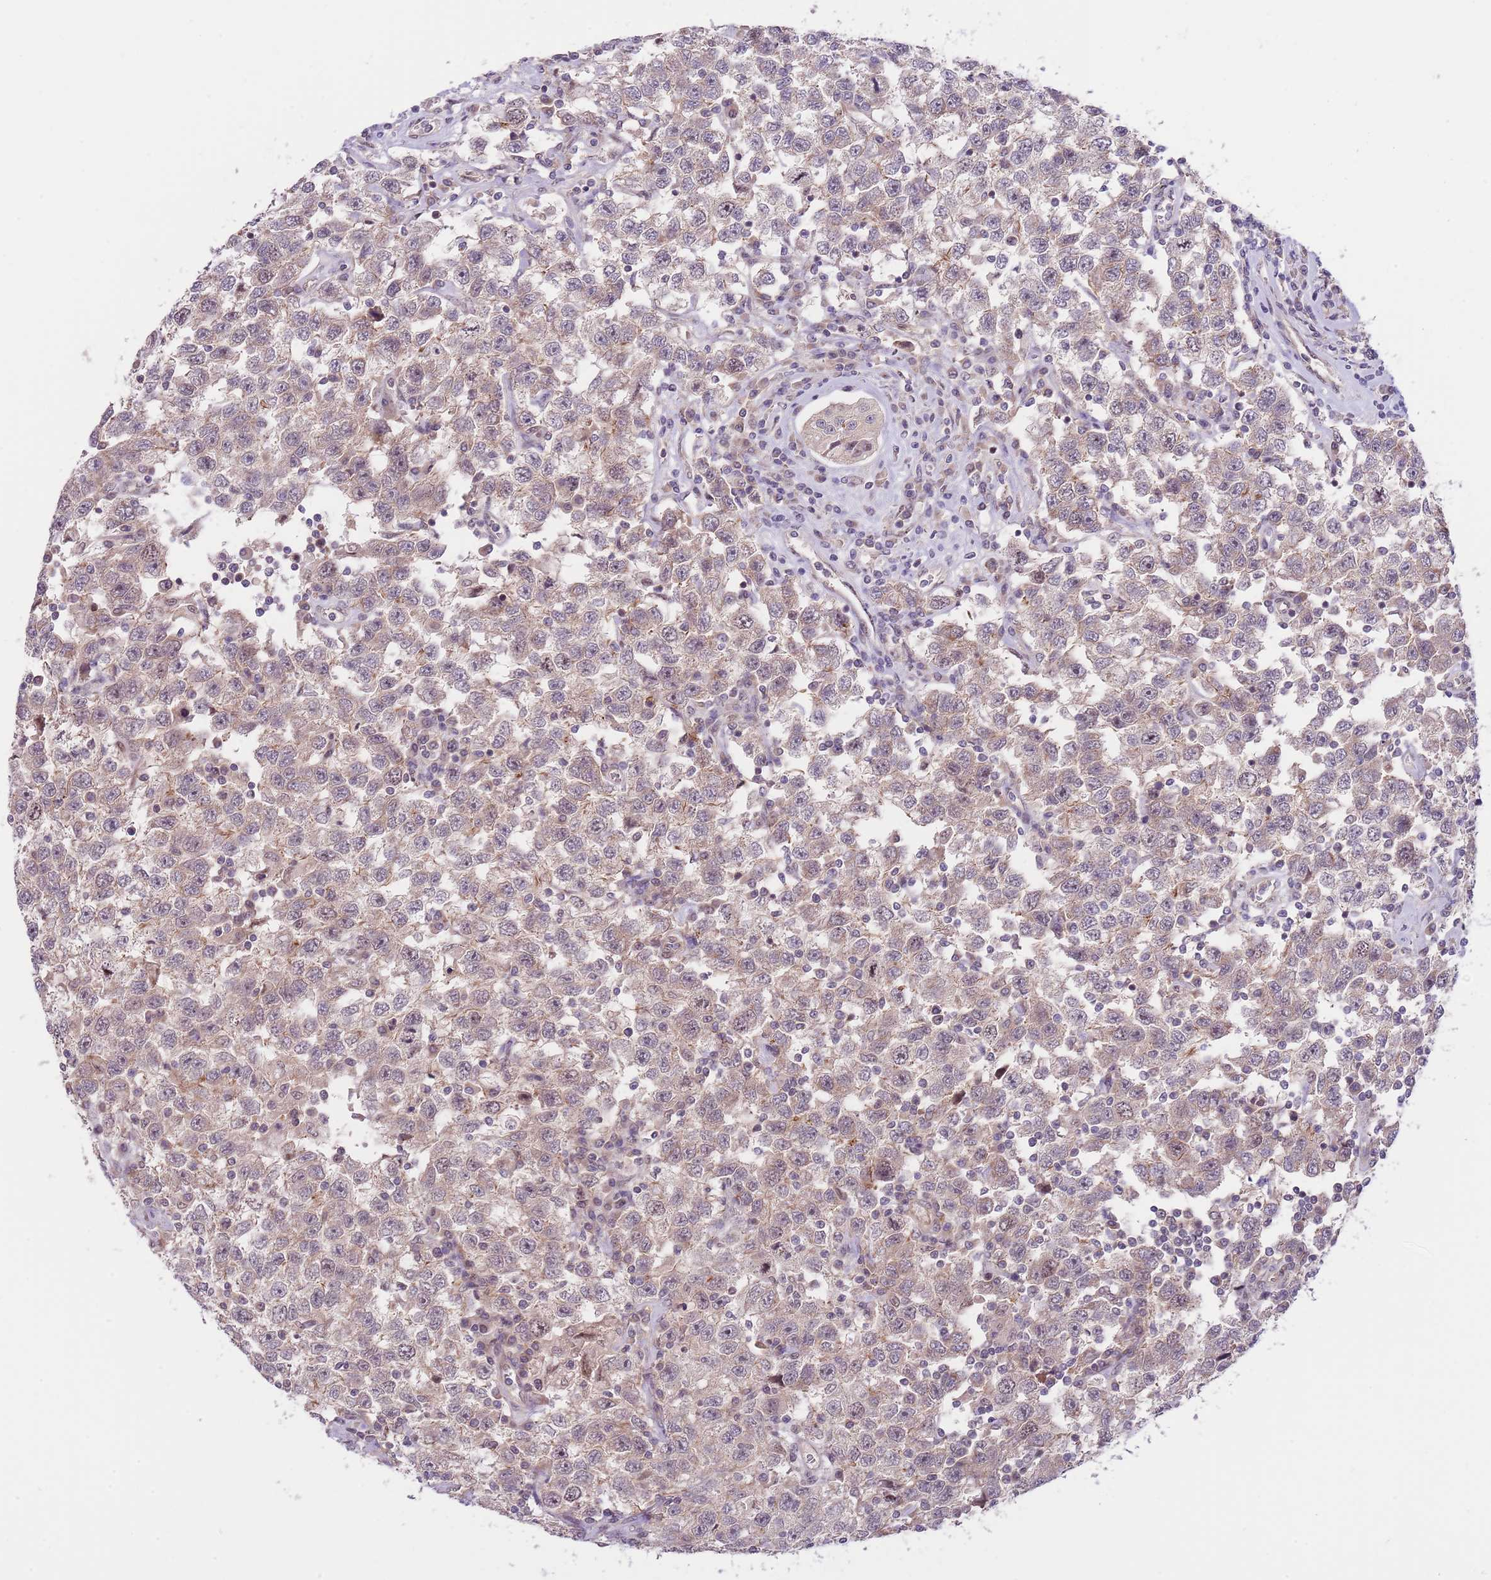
{"staining": {"intensity": "negative", "quantity": "none", "location": "none"}, "tissue": "testis cancer", "cell_type": "Tumor cells", "image_type": "cancer", "snomed": [{"axis": "morphology", "description": "Seminoma, NOS"}, {"axis": "topography", "description": "Testis"}], "caption": "Immunohistochemistry of testis seminoma demonstrates no staining in tumor cells. (Brightfield microscopy of DAB immunohistochemistry at high magnification).", "gene": "PRR16", "patient": {"sex": "male", "age": 41}}